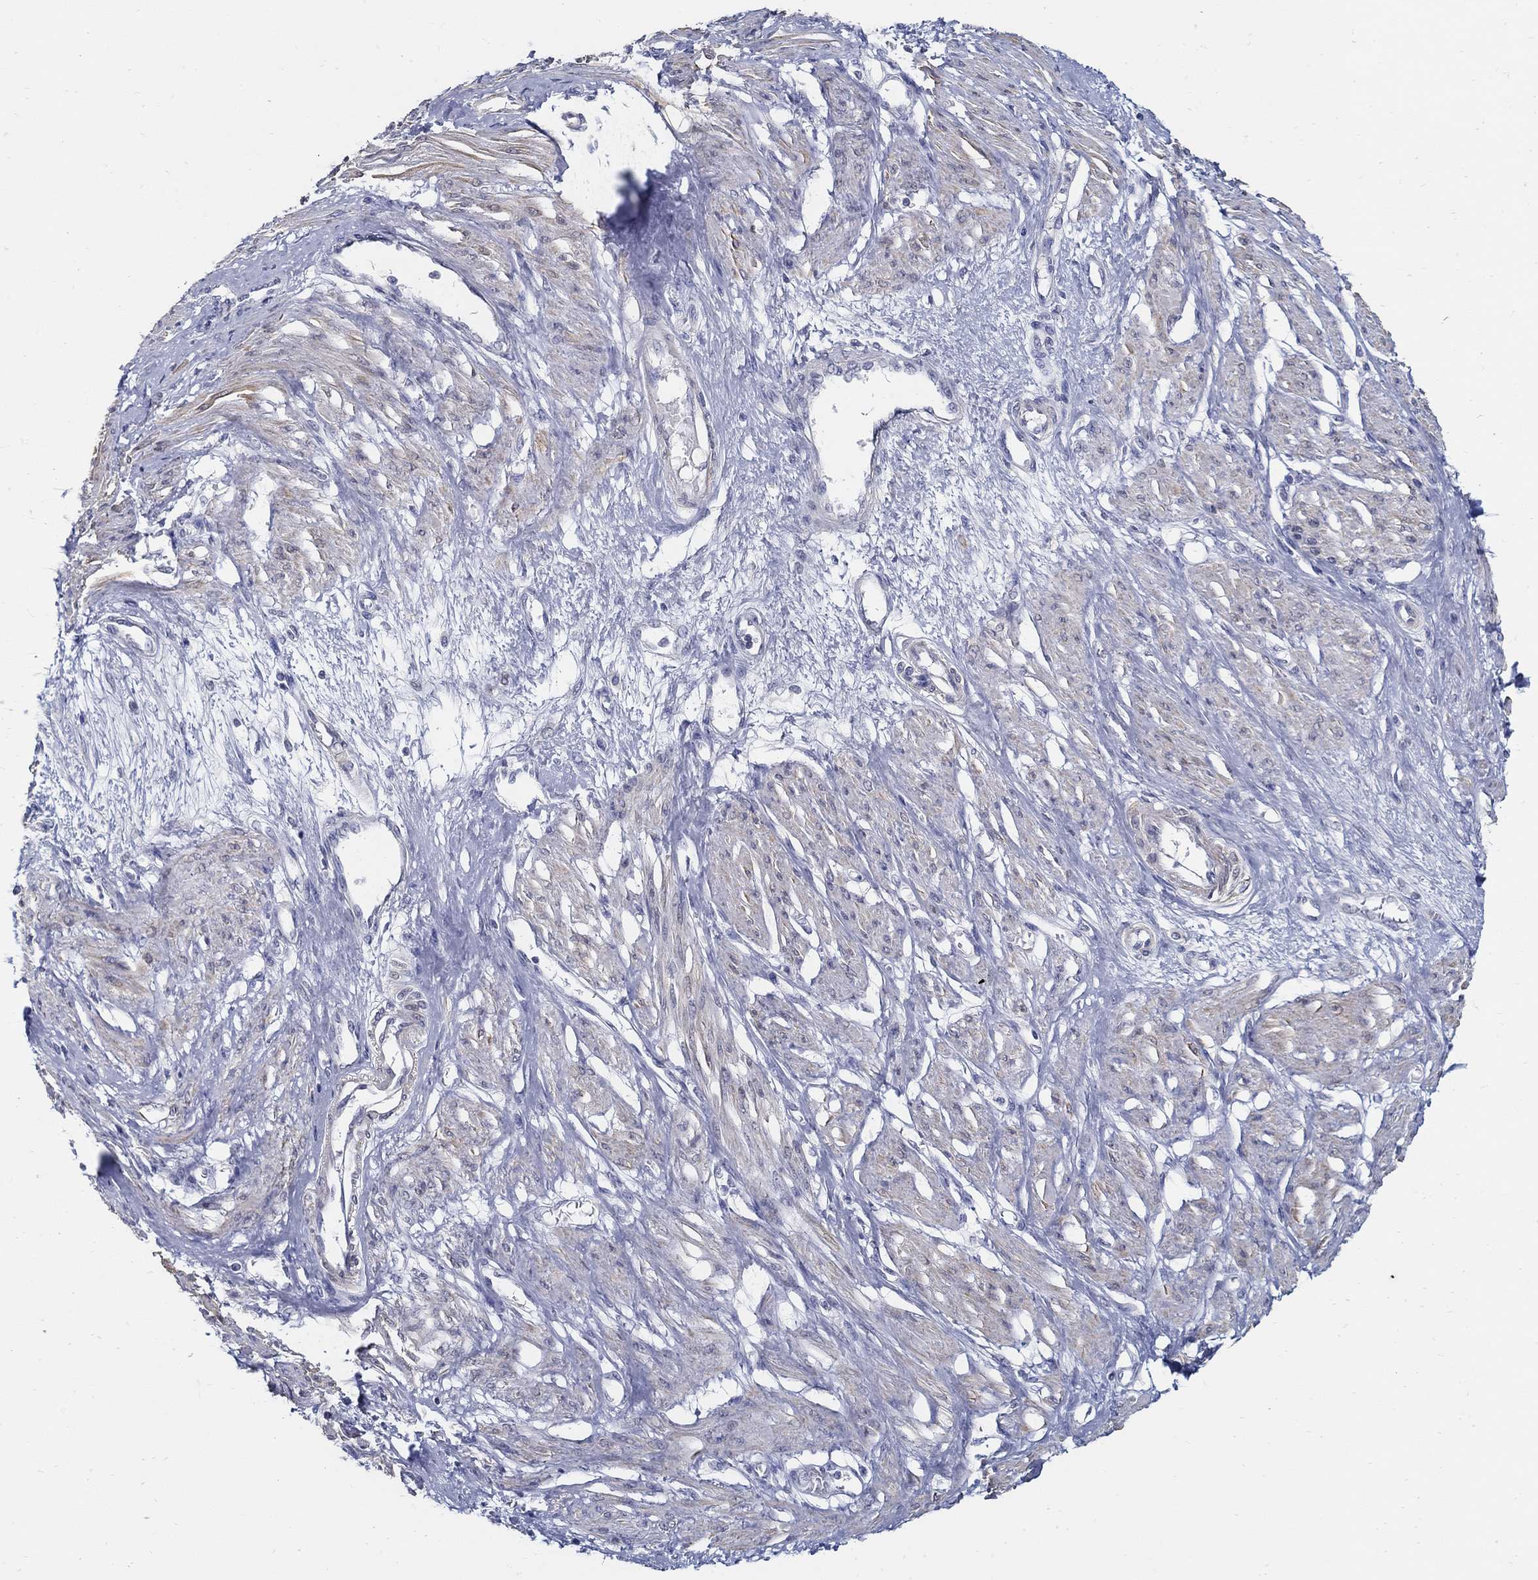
{"staining": {"intensity": "negative", "quantity": "none", "location": "none"}, "tissue": "smooth muscle", "cell_type": "Smooth muscle cells", "image_type": "normal", "snomed": [{"axis": "morphology", "description": "Normal tissue, NOS"}, {"axis": "topography", "description": "Smooth muscle"}, {"axis": "topography", "description": "Uterus"}], "caption": "Immunohistochemistry of normal smooth muscle reveals no expression in smooth muscle cells.", "gene": "USP29", "patient": {"sex": "female", "age": 39}}